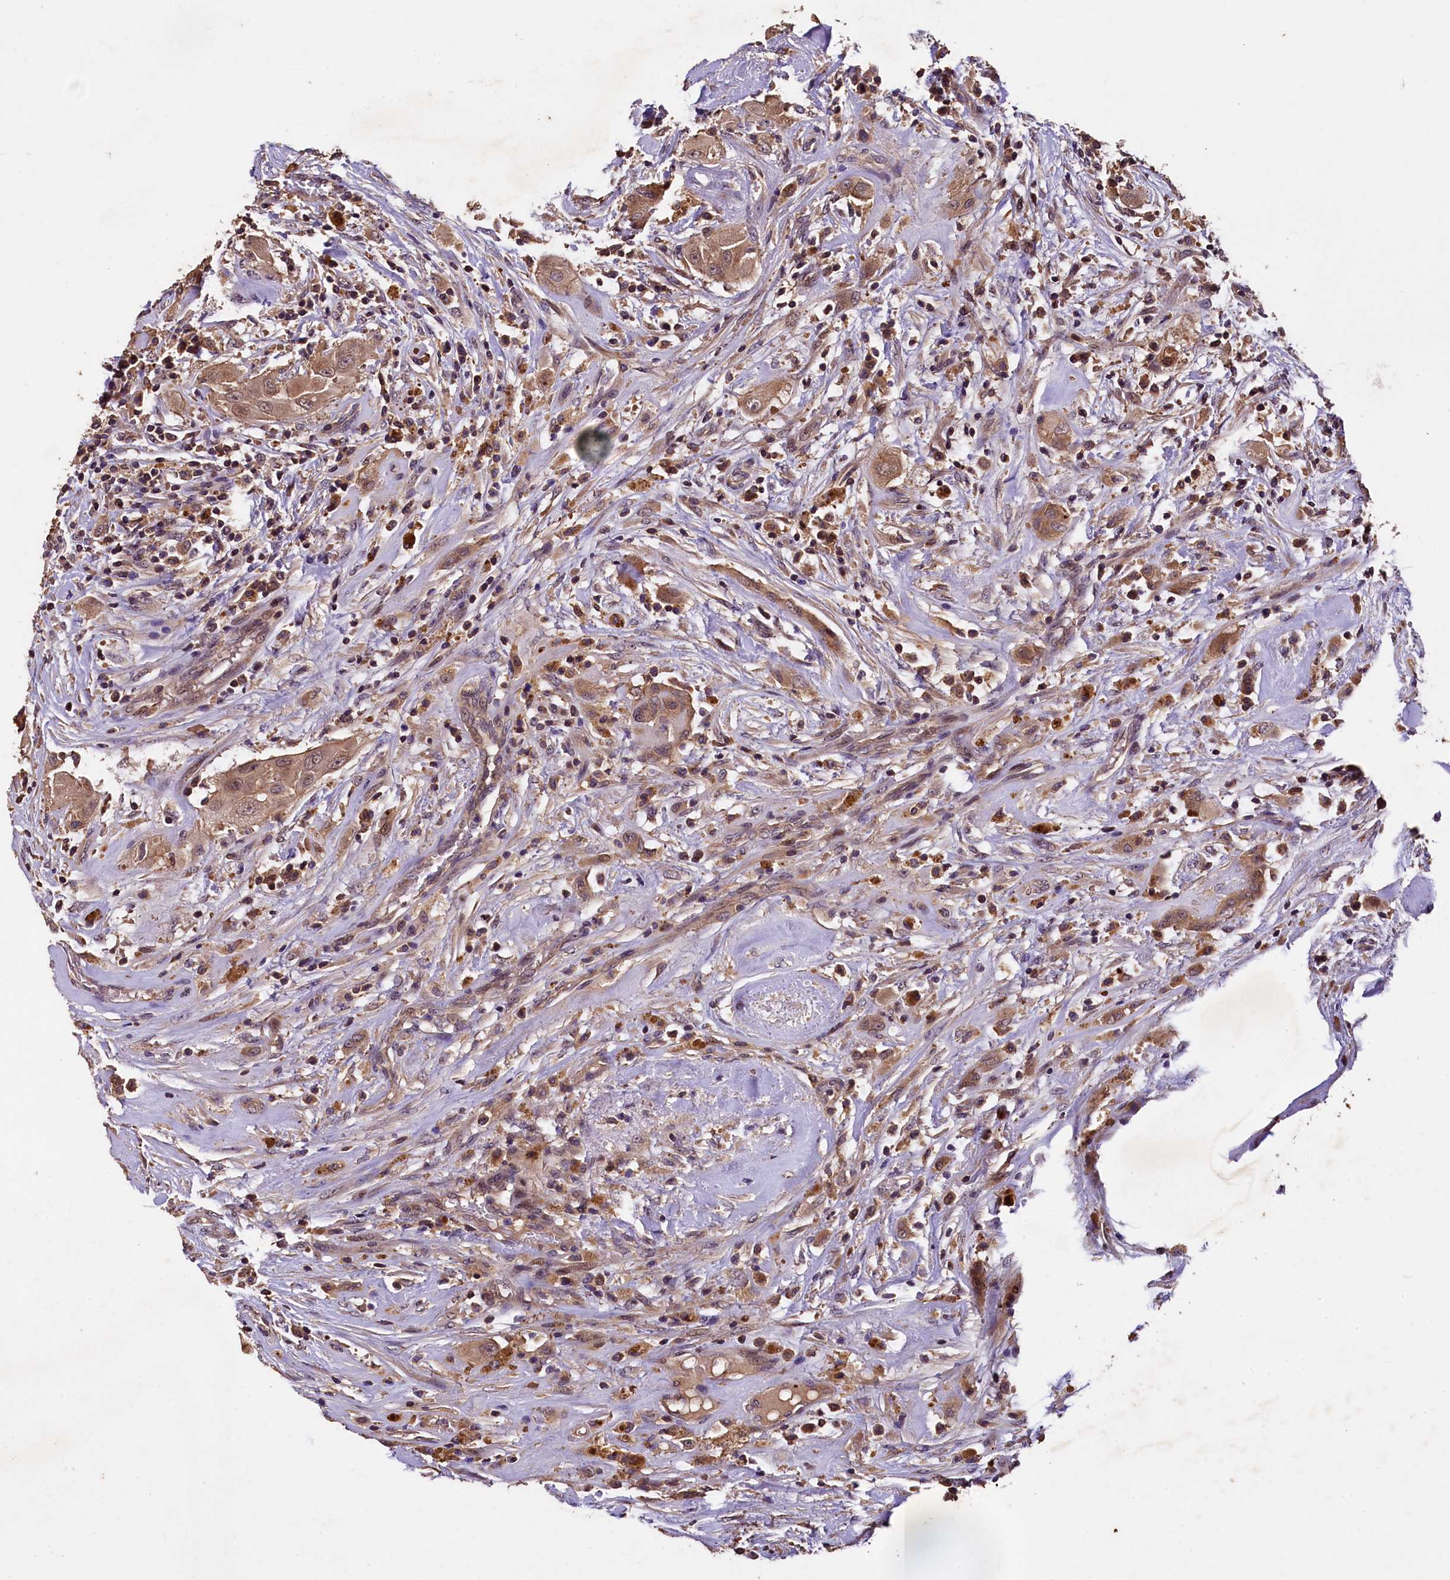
{"staining": {"intensity": "moderate", "quantity": ">75%", "location": "cytoplasmic/membranous"}, "tissue": "thyroid cancer", "cell_type": "Tumor cells", "image_type": "cancer", "snomed": [{"axis": "morphology", "description": "Papillary adenocarcinoma, NOS"}, {"axis": "topography", "description": "Thyroid gland"}], "caption": "Immunohistochemistry (DAB (3,3'-diaminobenzidine)) staining of human thyroid papillary adenocarcinoma shows moderate cytoplasmic/membranous protein staining in about >75% of tumor cells.", "gene": "PLXNB1", "patient": {"sex": "female", "age": 59}}